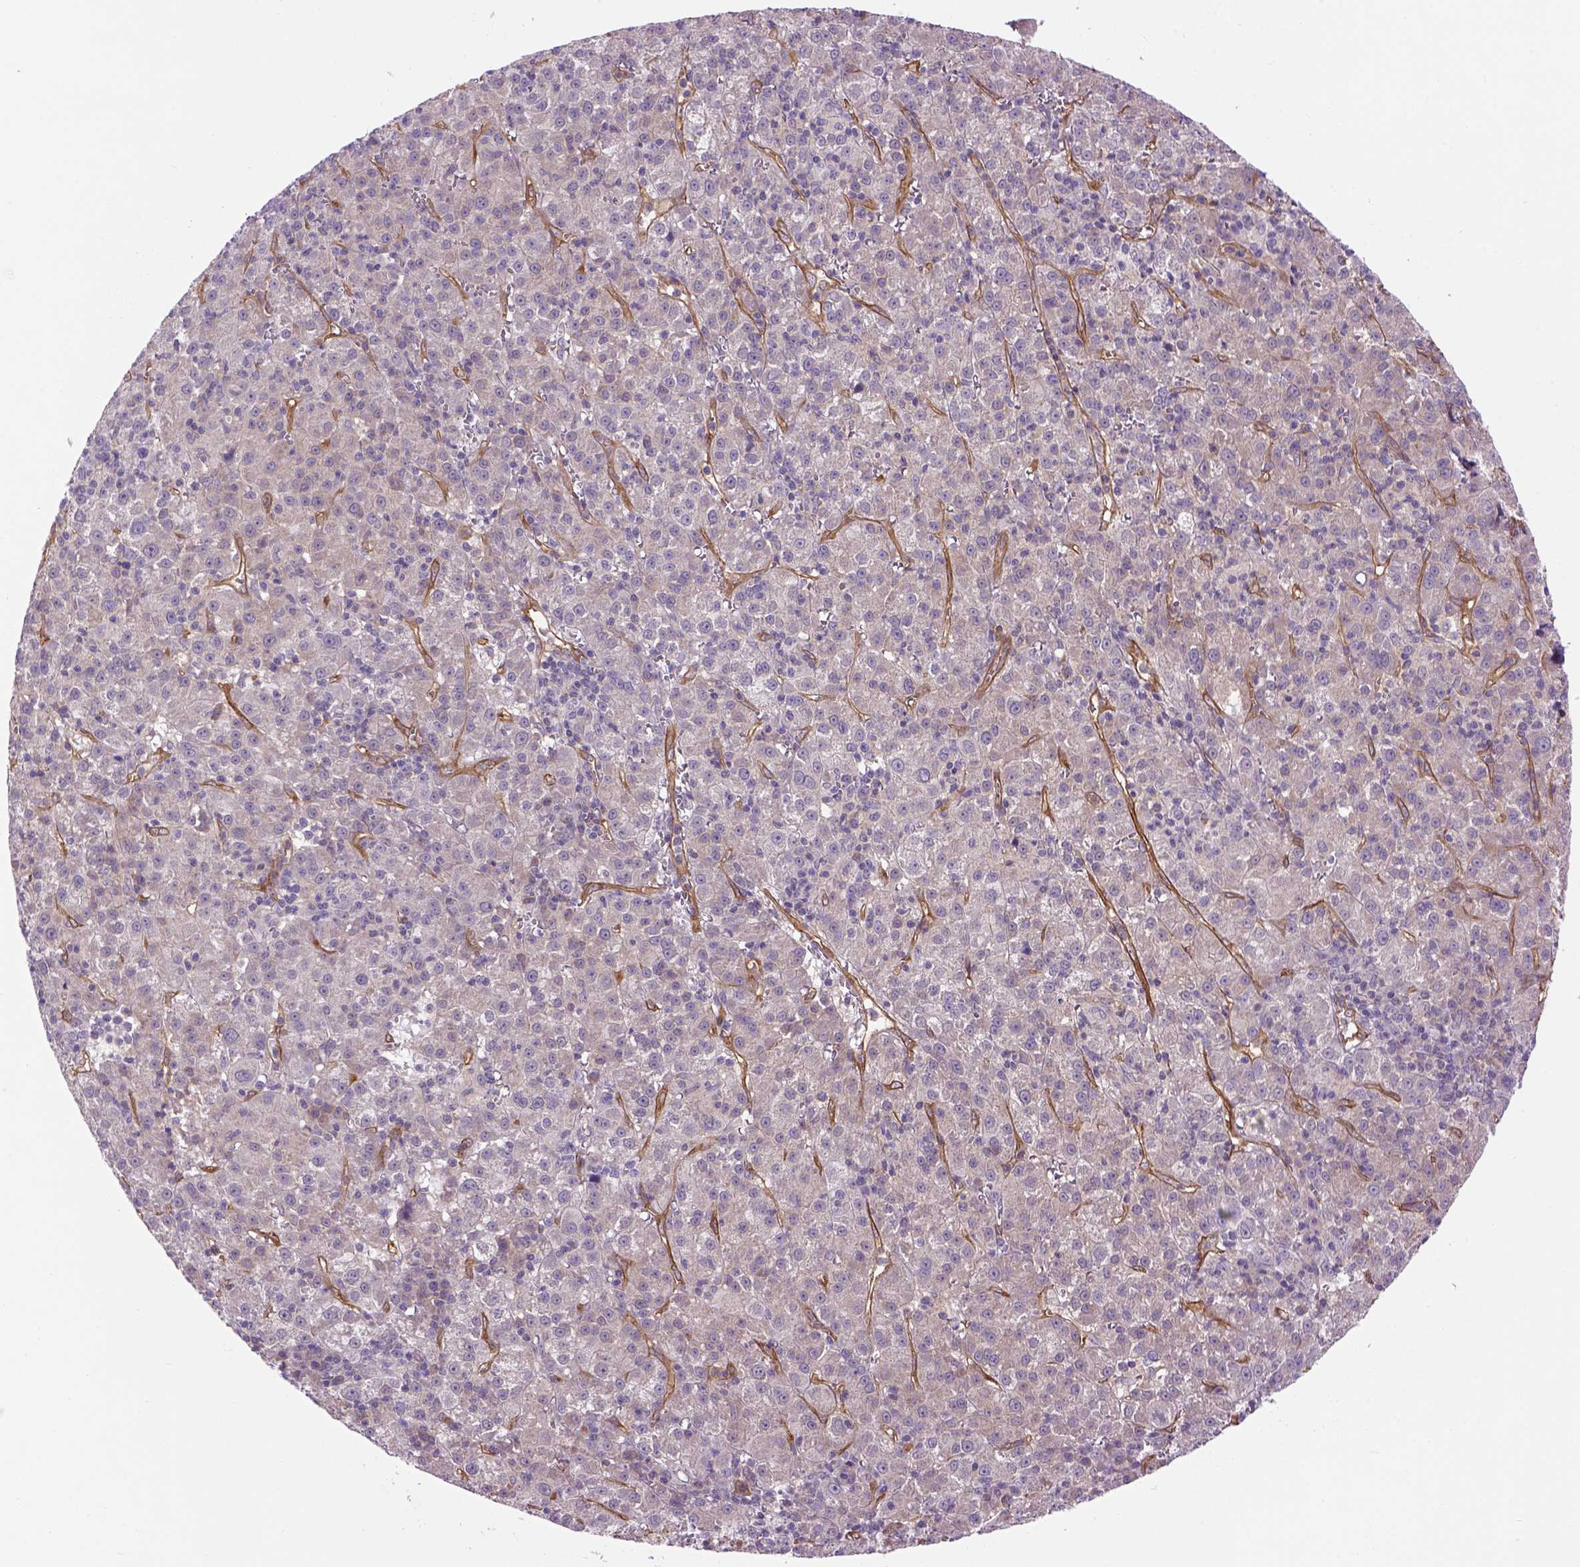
{"staining": {"intensity": "negative", "quantity": "none", "location": "none"}, "tissue": "liver cancer", "cell_type": "Tumor cells", "image_type": "cancer", "snomed": [{"axis": "morphology", "description": "Carcinoma, Hepatocellular, NOS"}, {"axis": "topography", "description": "Liver"}], "caption": "Immunohistochemistry of liver cancer (hepatocellular carcinoma) reveals no staining in tumor cells.", "gene": "CASKIN2", "patient": {"sex": "female", "age": 60}}